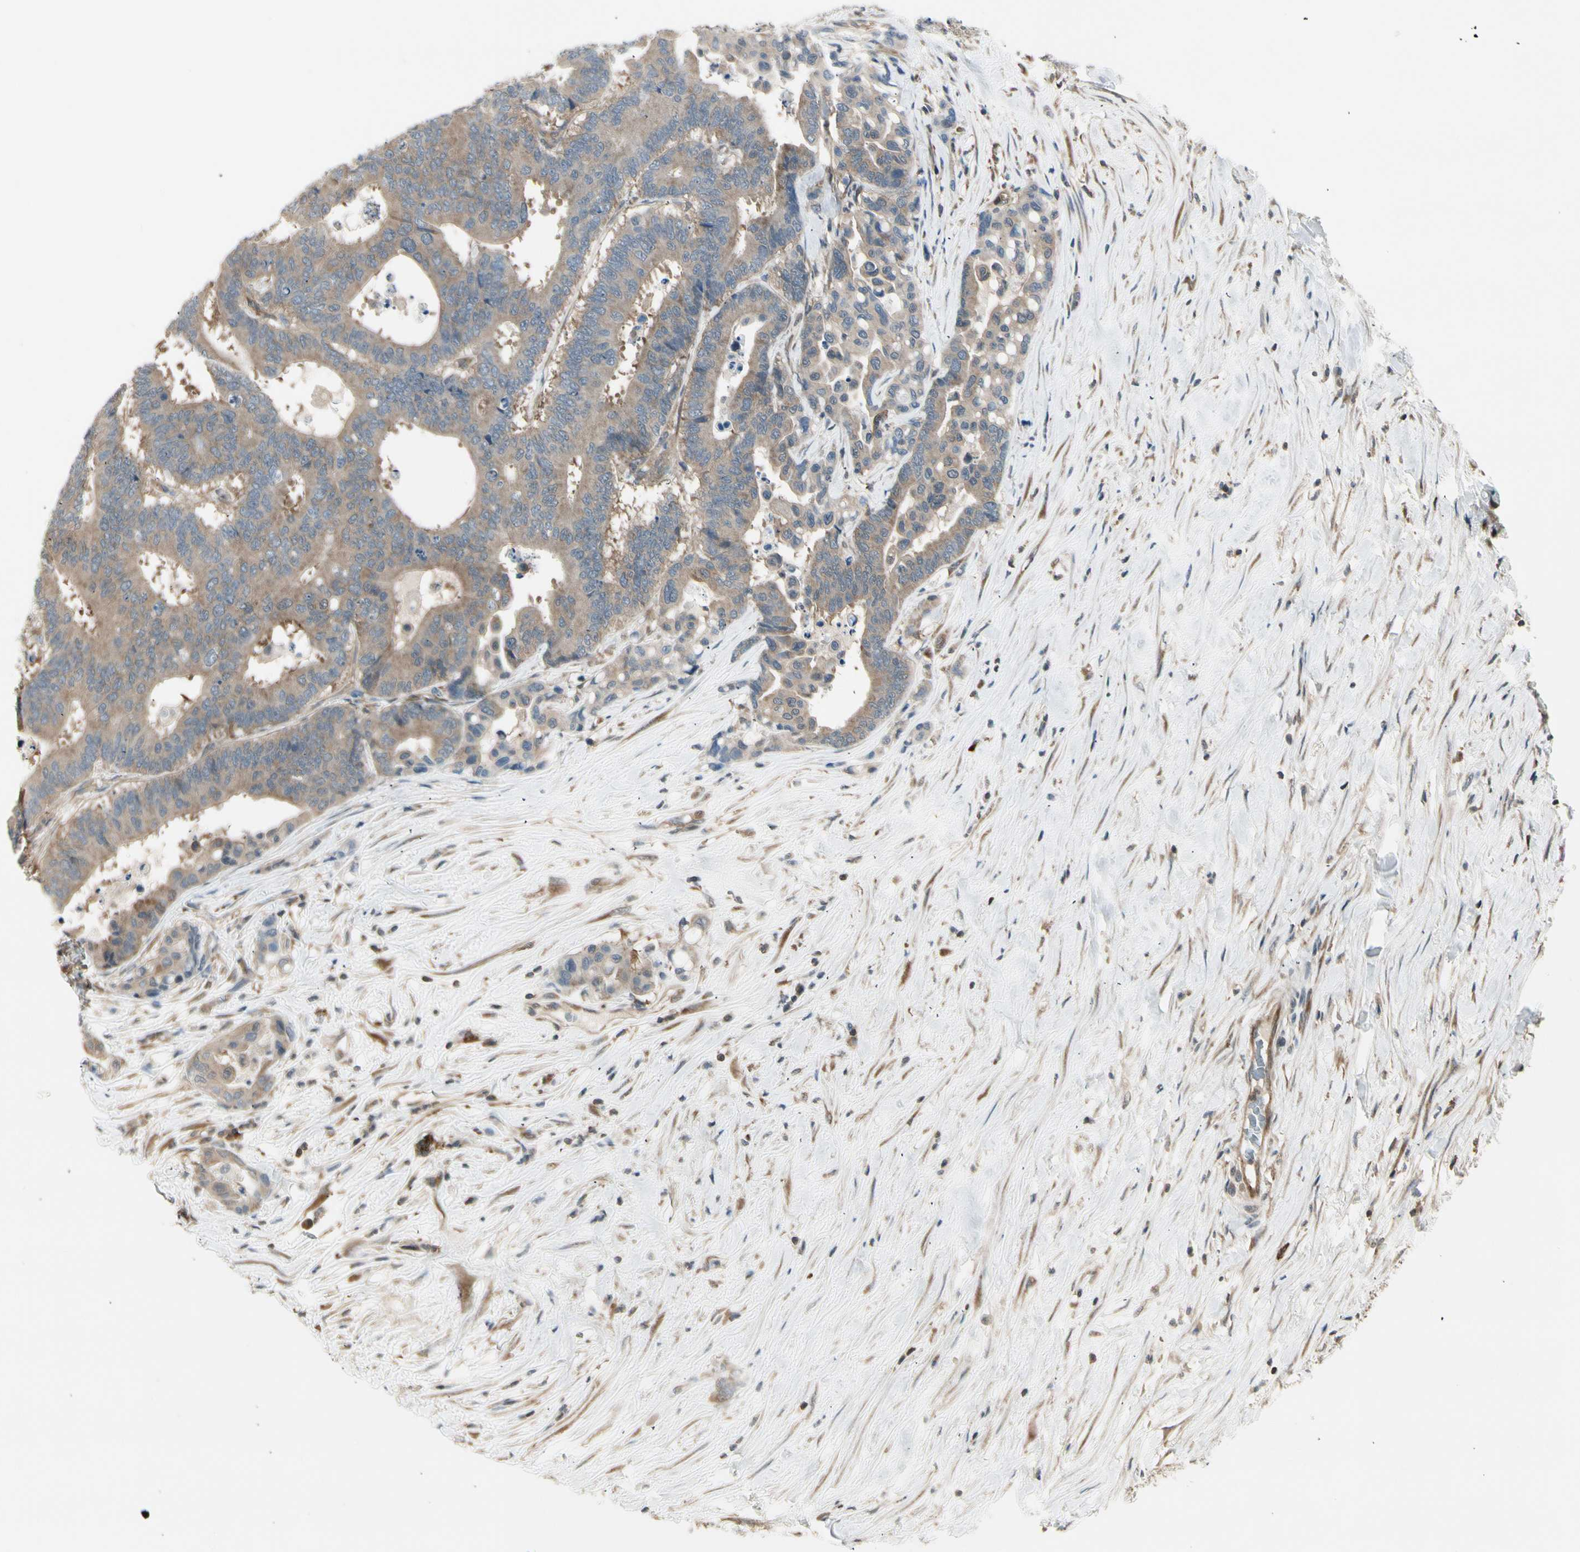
{"staining": {"intensity": "weak", "quantity": ">75%", "location": "cytoplasmic/membranous"}, "tissue": "colorectal cancer", "cell_type": "Tumor cells", "image_type": "cancer", "snomed": [{"axis": "morphology", "description": "Normal tissue, NOS"}, {"axis": "morphology", "description": "Adenocarcinoma, NOS"}, {"axis": "topography", "description": "Colon"}], "caption": "Immunohistochemical staining of human colorectal adenocarcinoma displays low levels of weak cytoplasmic/membranous expression in approximately >75% of tumor cells. Using DAB (brown) and hematoxylin (blue) stains, captured at high magnification using brightfield microscopy.", "gene": "OXSR1", "patient": {"sex": "male", "age": 82}}